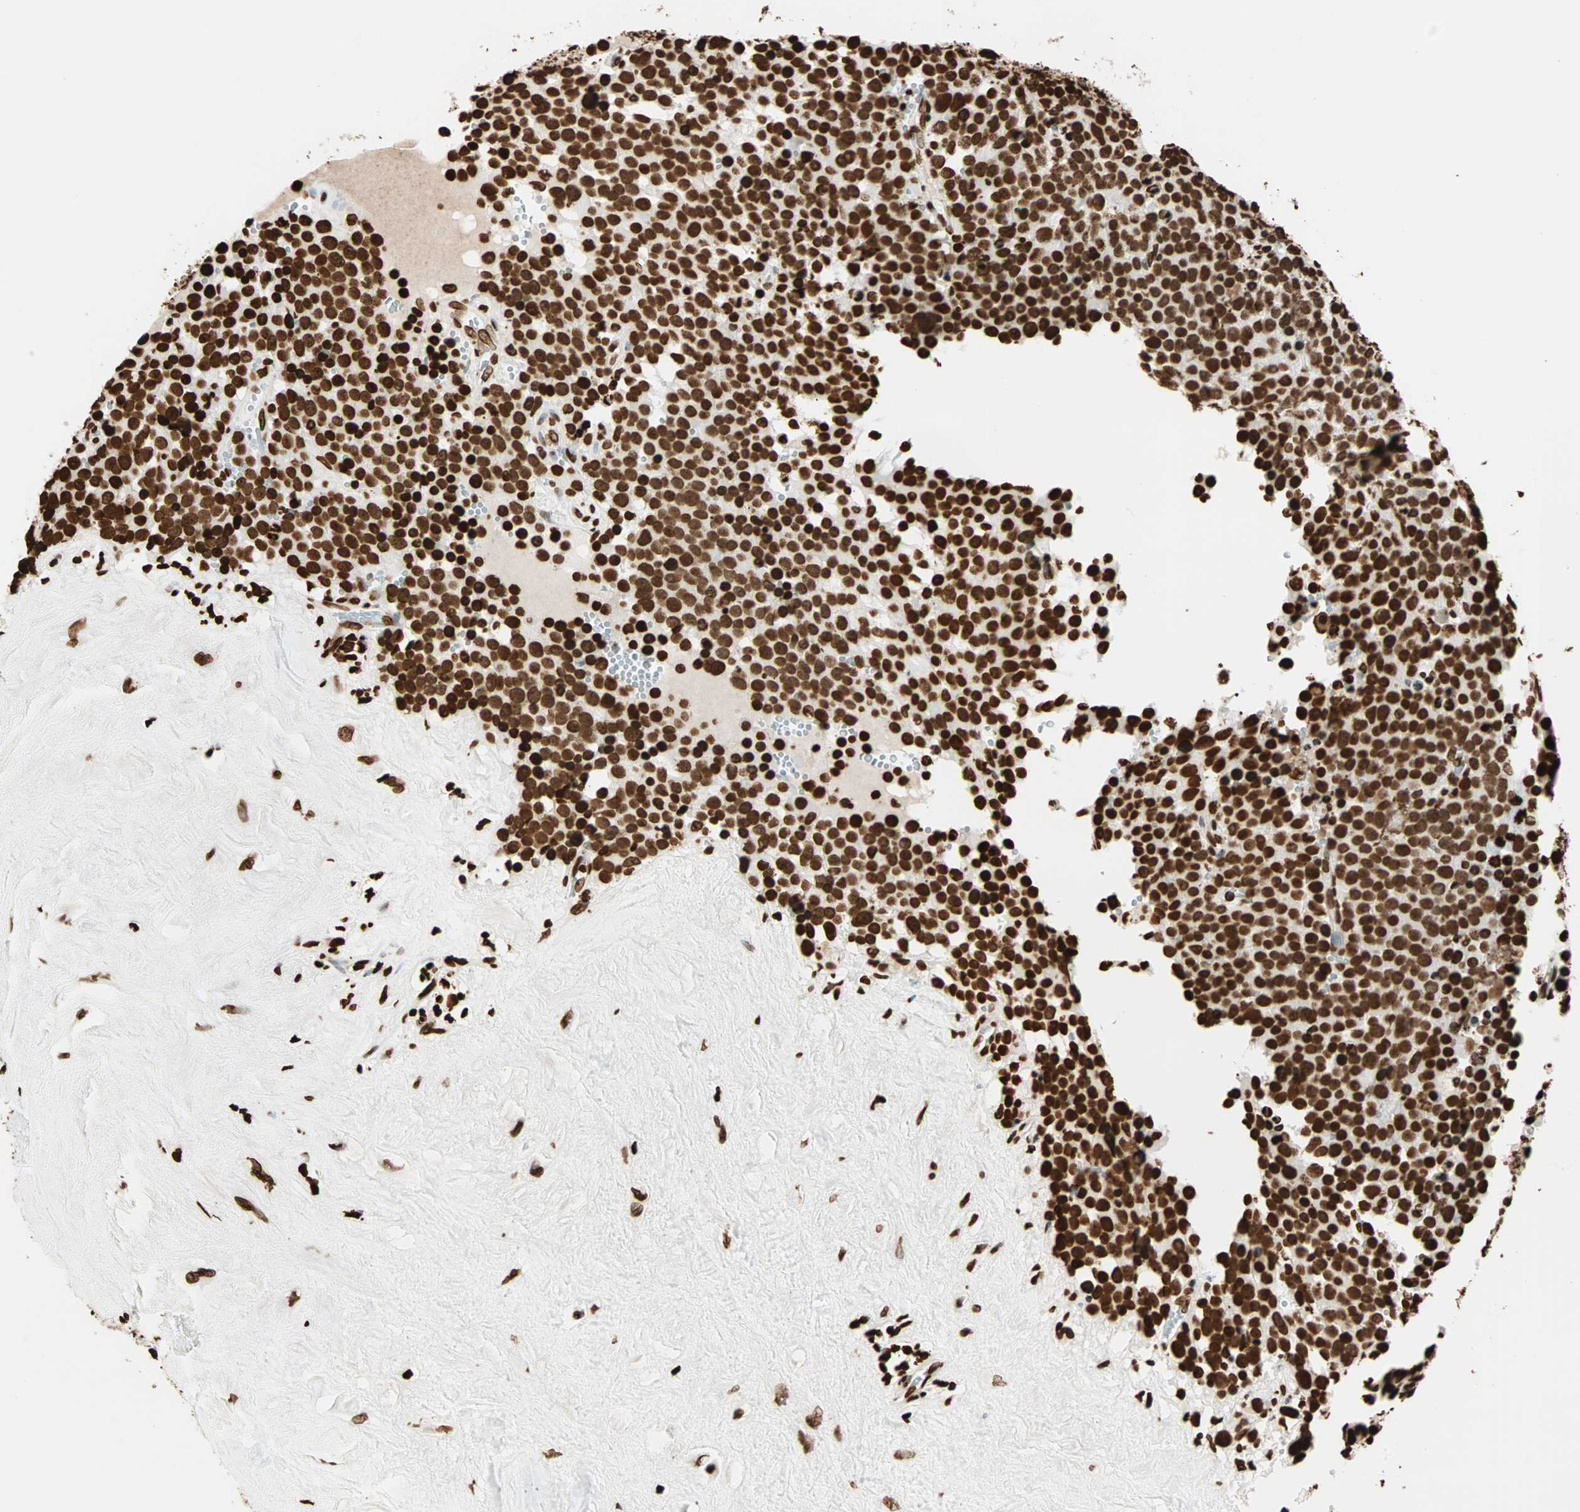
{"staining": {"intensity": "strong", "quantity": ">75%", "location": "nuclear"}, "tissue": "testis cancer", "cell_type": "Tumor cells", "image_type": "cancer", "snomed": [{"axis": "morphology", "description": "Seminoma, NOS"}, {"axis": "topography", "description": "Testis"}], "caption": "Immunohistochemistry micrograph of neoplastic tissue: seminoma (testis) stained using IHC reveals high levels of strong protein expression localized specifically in the nuclear of tumor cells, appearing as a nuclear brown color.", "gene": "GLI2", "patient": {"sex": "male", "age": 71}}